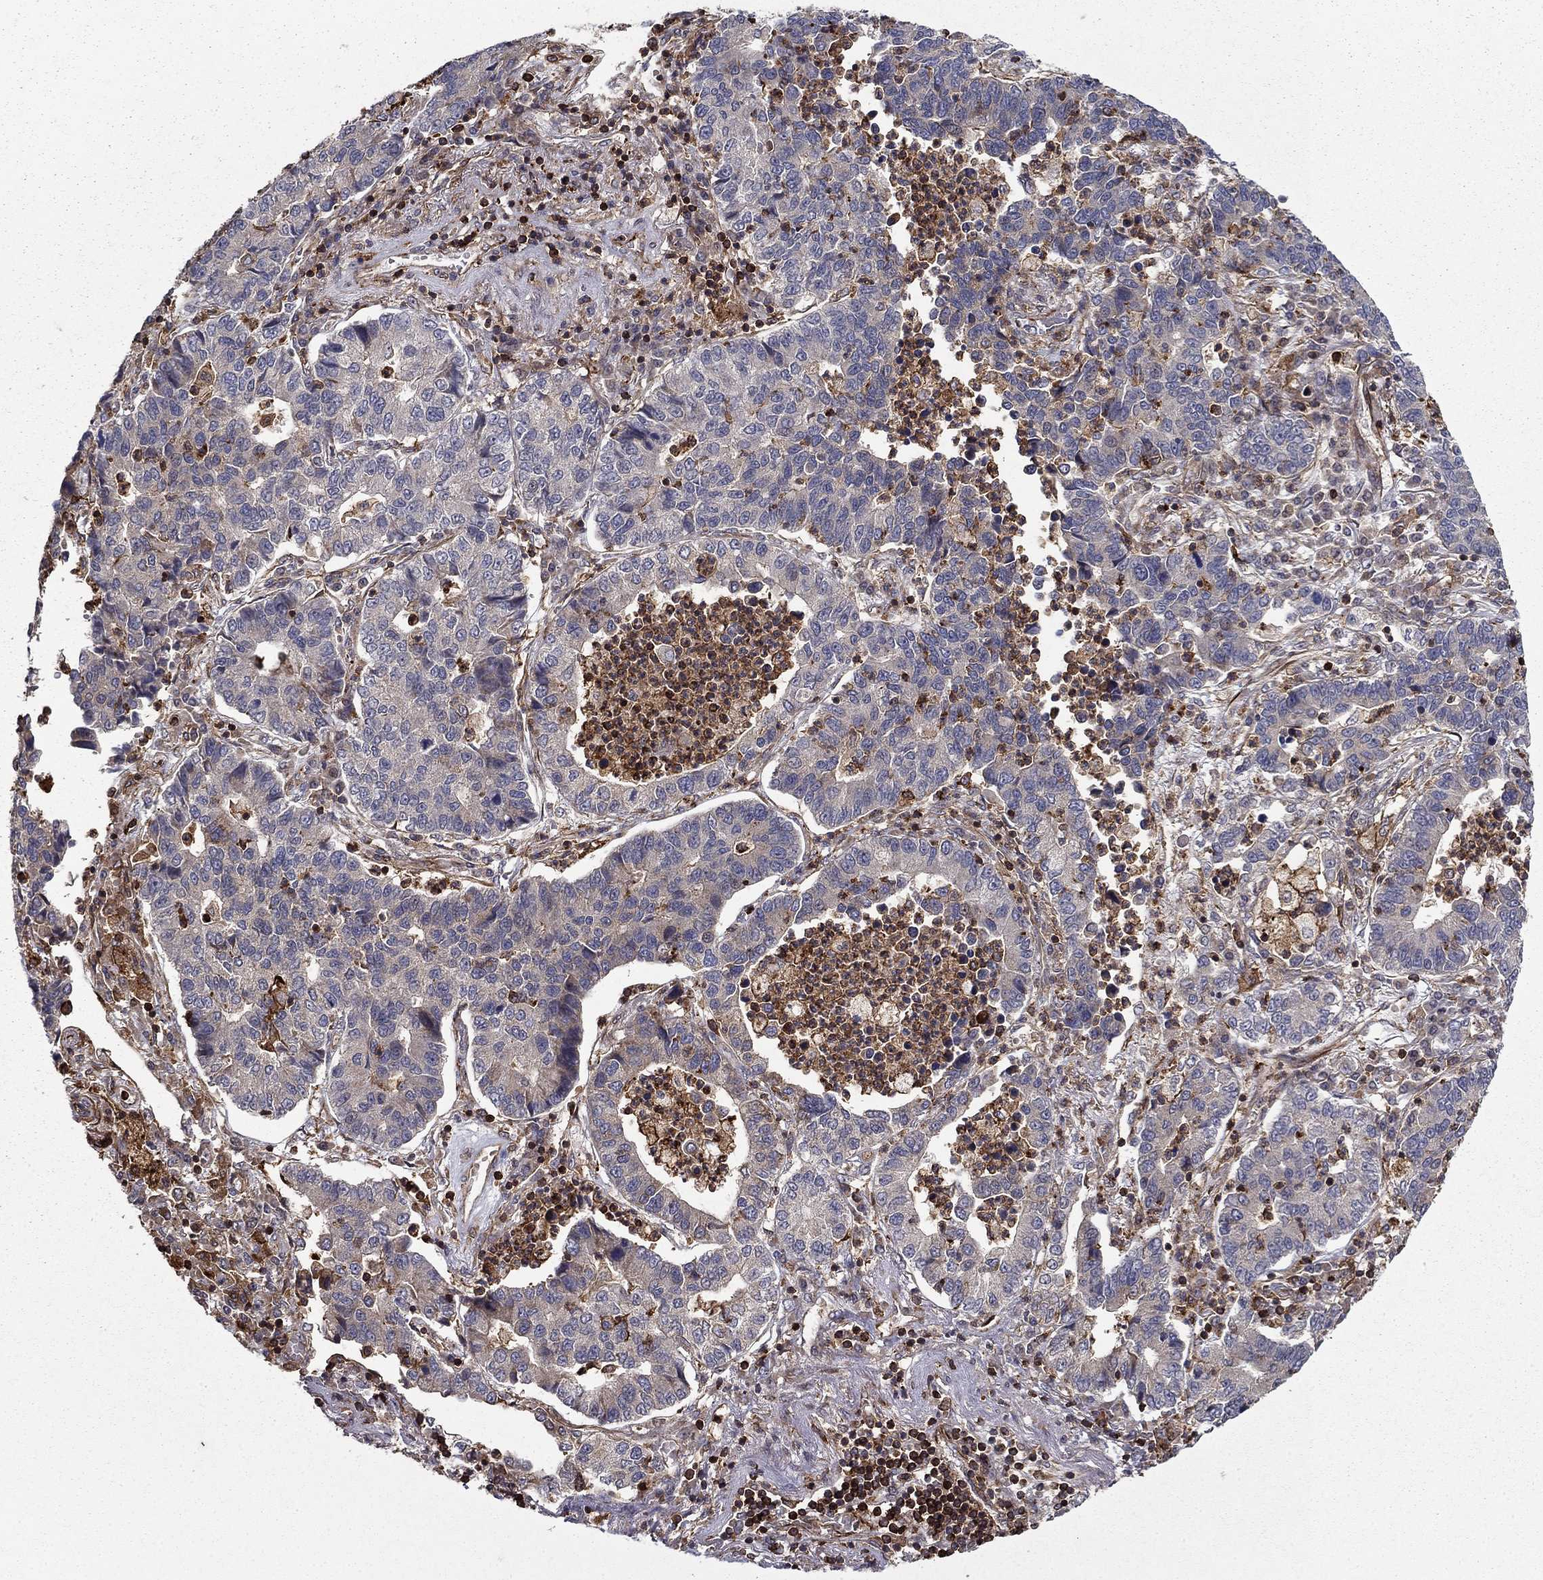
{"staining": {"intensity": "negative", "quantity": "none", "location": "none"}, "tissue": "lung cancer", "cell_type": "Tumor cells", "image_type": "cancer", "snomed": [{"axis": "morphology", "description": "Adenocarcinoma, NOS"}, {"axis": "topography", "description": "Lung"}], "caption": "The image displays no significant staining in tumor cells of adenocarcinoma (lung). (Stains: DAB (3,3'-diaminobenzidine) immunohistochemistry (IHC) with hematoxylin counter stain, Microscopy: brightfield microscopy at high magnification).", "gene": "ADM", "patient": {"sex": "female", "age": 57}}